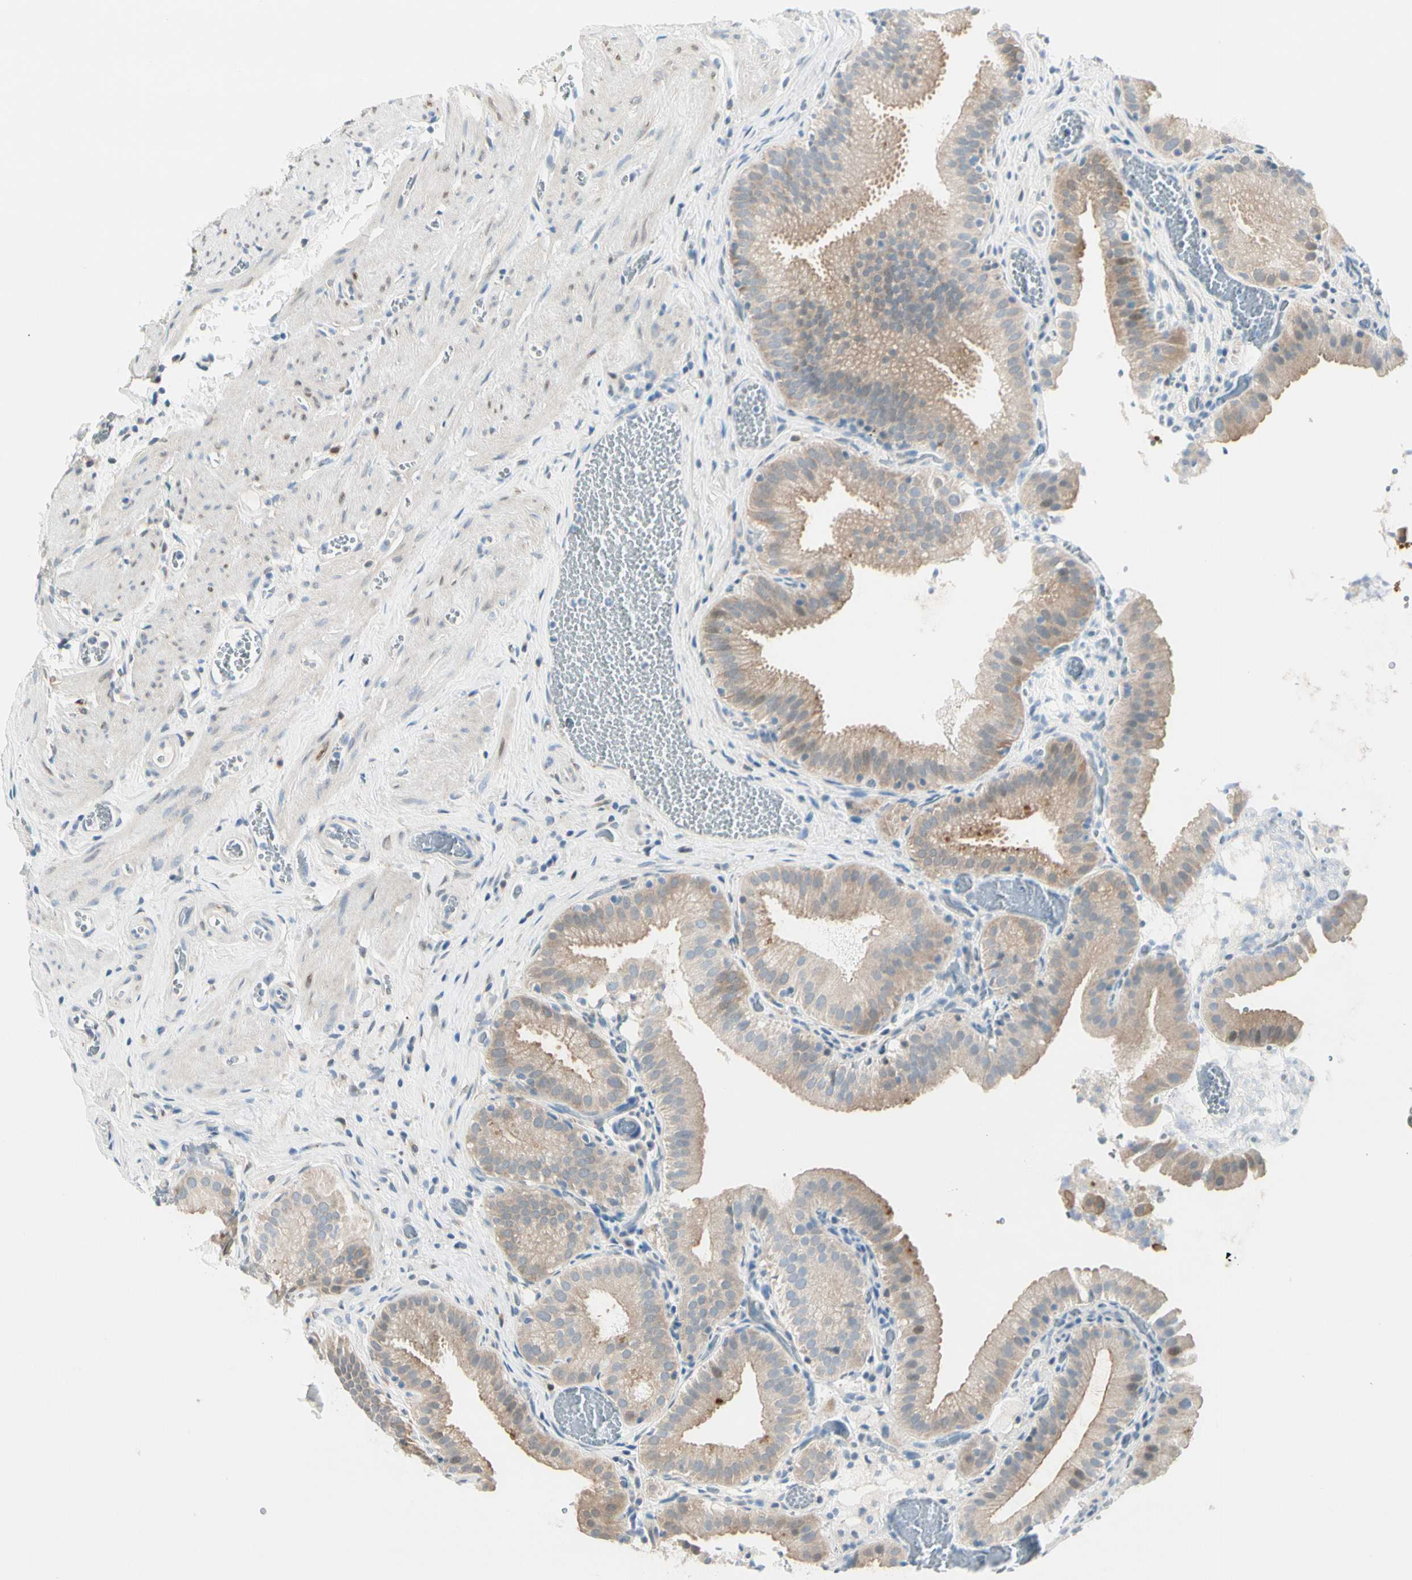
{"staining": {"intensity": "weak", "quantity": ">75%", "location": "cytoplasmic/membranous"}, "tissue": "gallbladder", "cell_type": "Glandular cells", "image_type": "normal", "snomed": [{"axis": "morphology", "description": "Normal tissue, NOS"}, {"axis": "topography", "description": "Gallbladder"}], "caption": "Immunohistochemical staining of normal gallbladder reveals >75% levels of weak cytoplasmic/membranous protein expression in about >75% of glandular cells.", "gene": "PEBP1", "patient": {"sex": "male", "age": 54}}